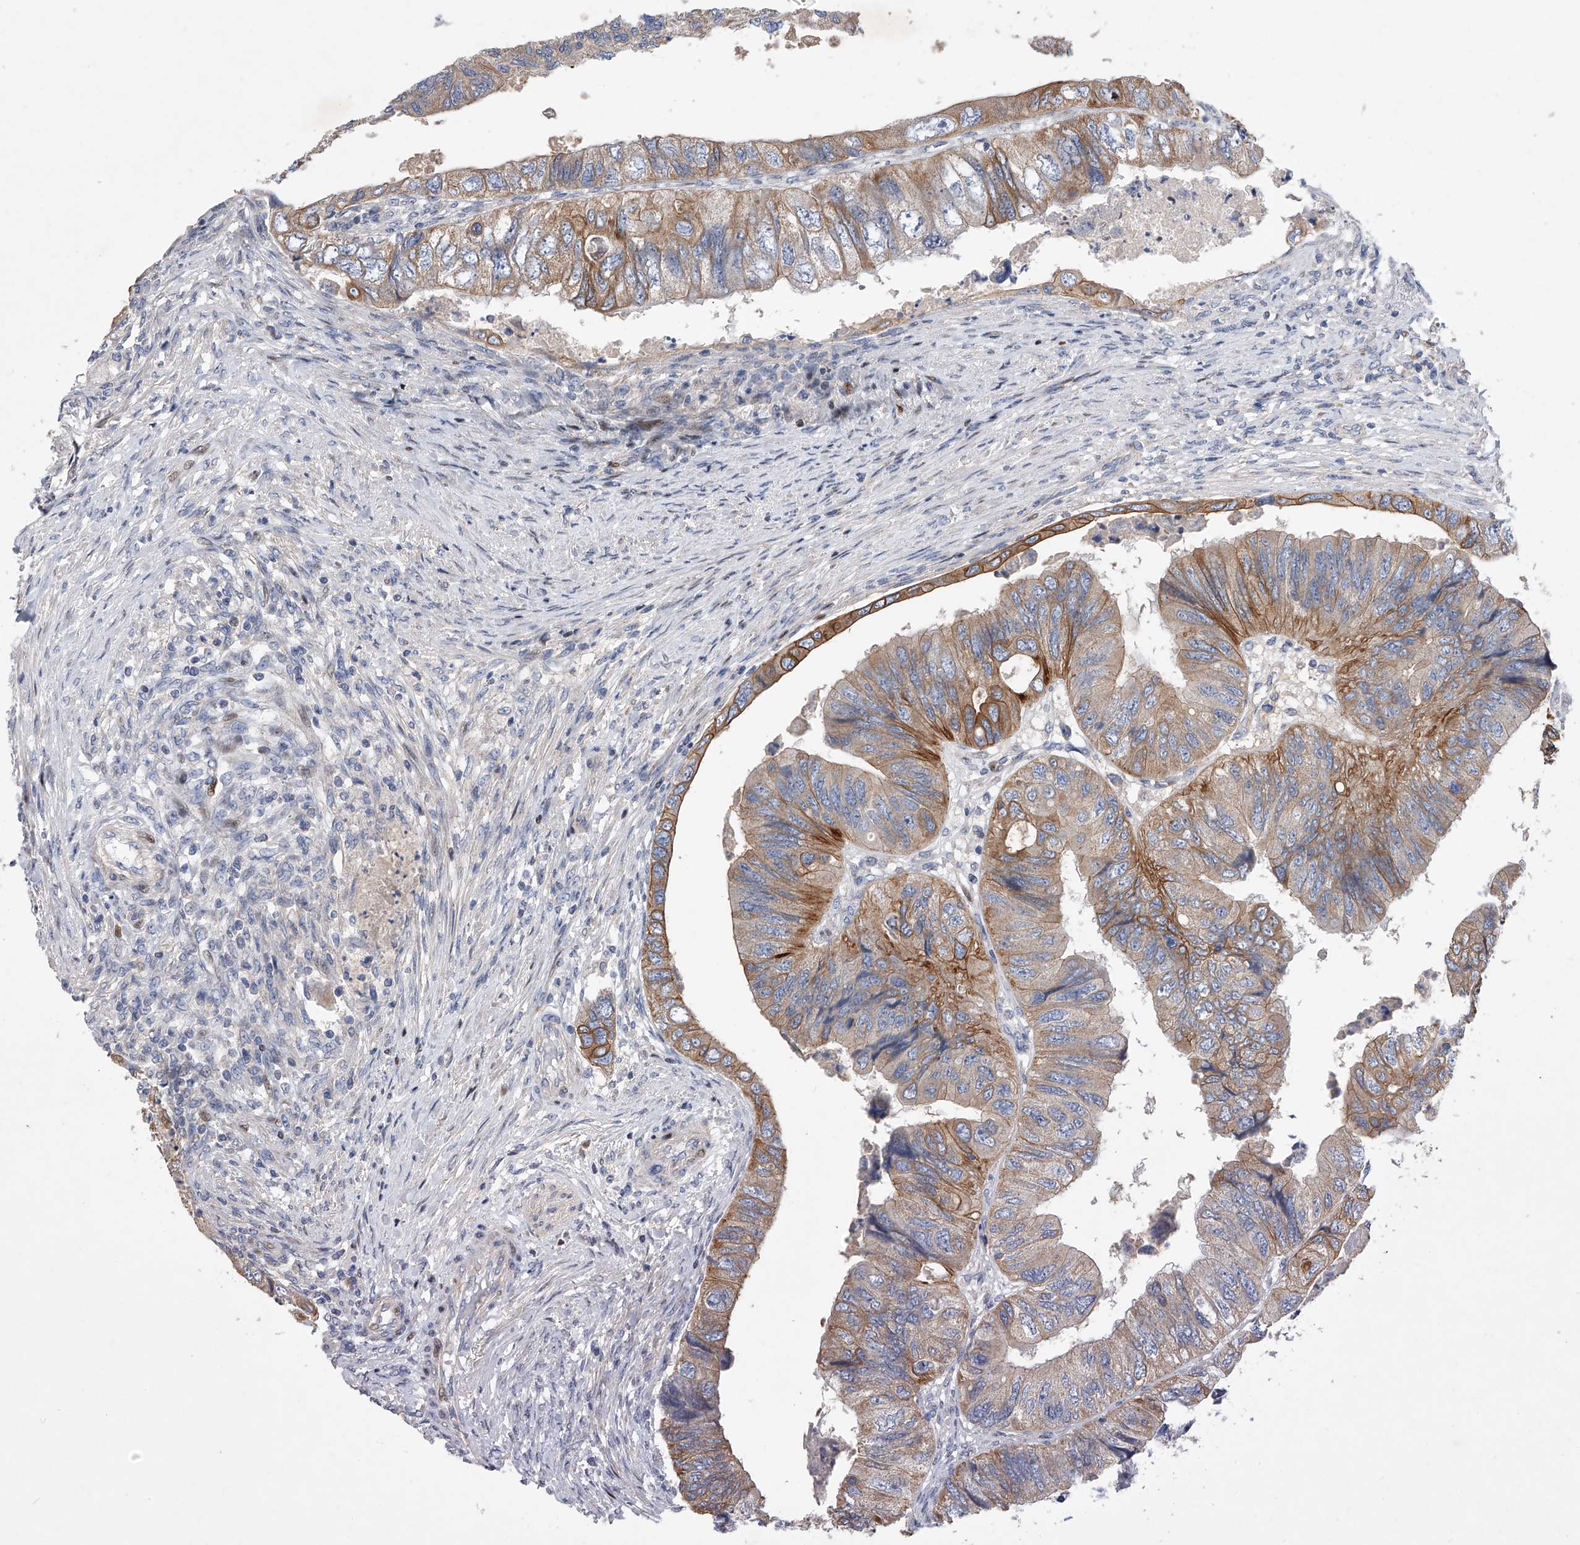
{"staining": {"intensity": "strong", "quantity": "25%-75%", "location": "cytoplasmic/membranous"}, "tissue": "colorectal cancer", "cell_type": "Tumor cells", "image_type": "cancer", "snomed": [{"axis": "morphology", "description": "Adenocarcinoma, NOS"}, {"axis": "topography", "description": "Rectum"}], "caption": "There is high levels of strong cytoplasmic/membranous positivity in tumor cells of adenocarcinoma (colorectal), as demonstrated by immunohistochemical staining (brown color).", "gene": "CDH12", "patient": {"sex": "male", "age": 63}}